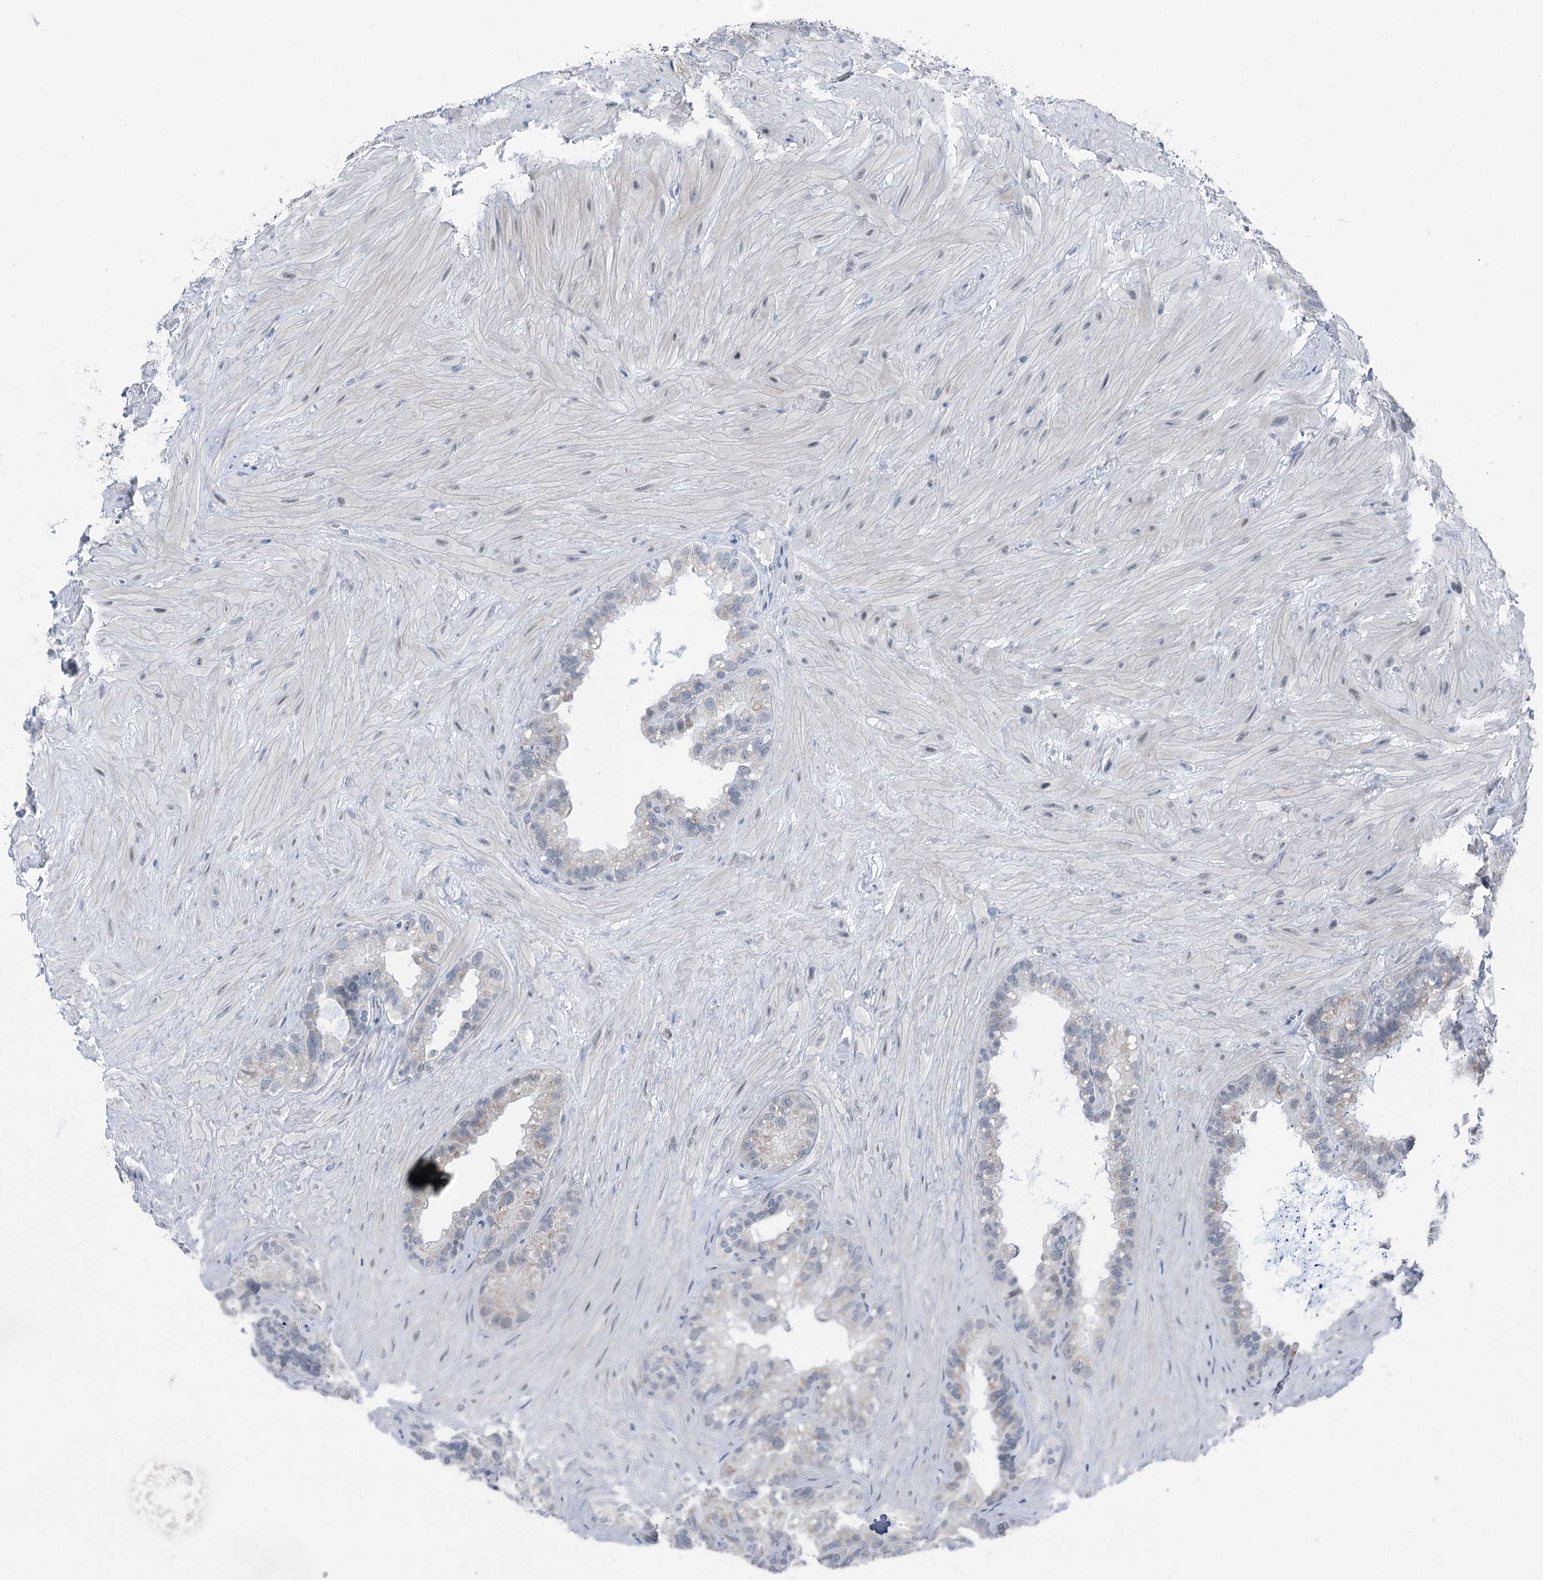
{"staining": {"intensity": "negative", "quantity": "none", "location": "none"}, "tissue": "seminal vesicle", "cell_type": "Glandular cells", "image_type": "normal", "snomed": [{"axis": "morphology", "description": "Normal tissue, NOS"}, {"axis": "topography", "description": "Prostate"}, {"axis": "topography", "description": "Seminal veicle"}], "caption": "Glandular cells show no significant protein expression in unremarkable seminal vesicle. Nuclei are stained in blue.", "gene": "STEEP1", "patient": {"sex": "male", "age": 68}}